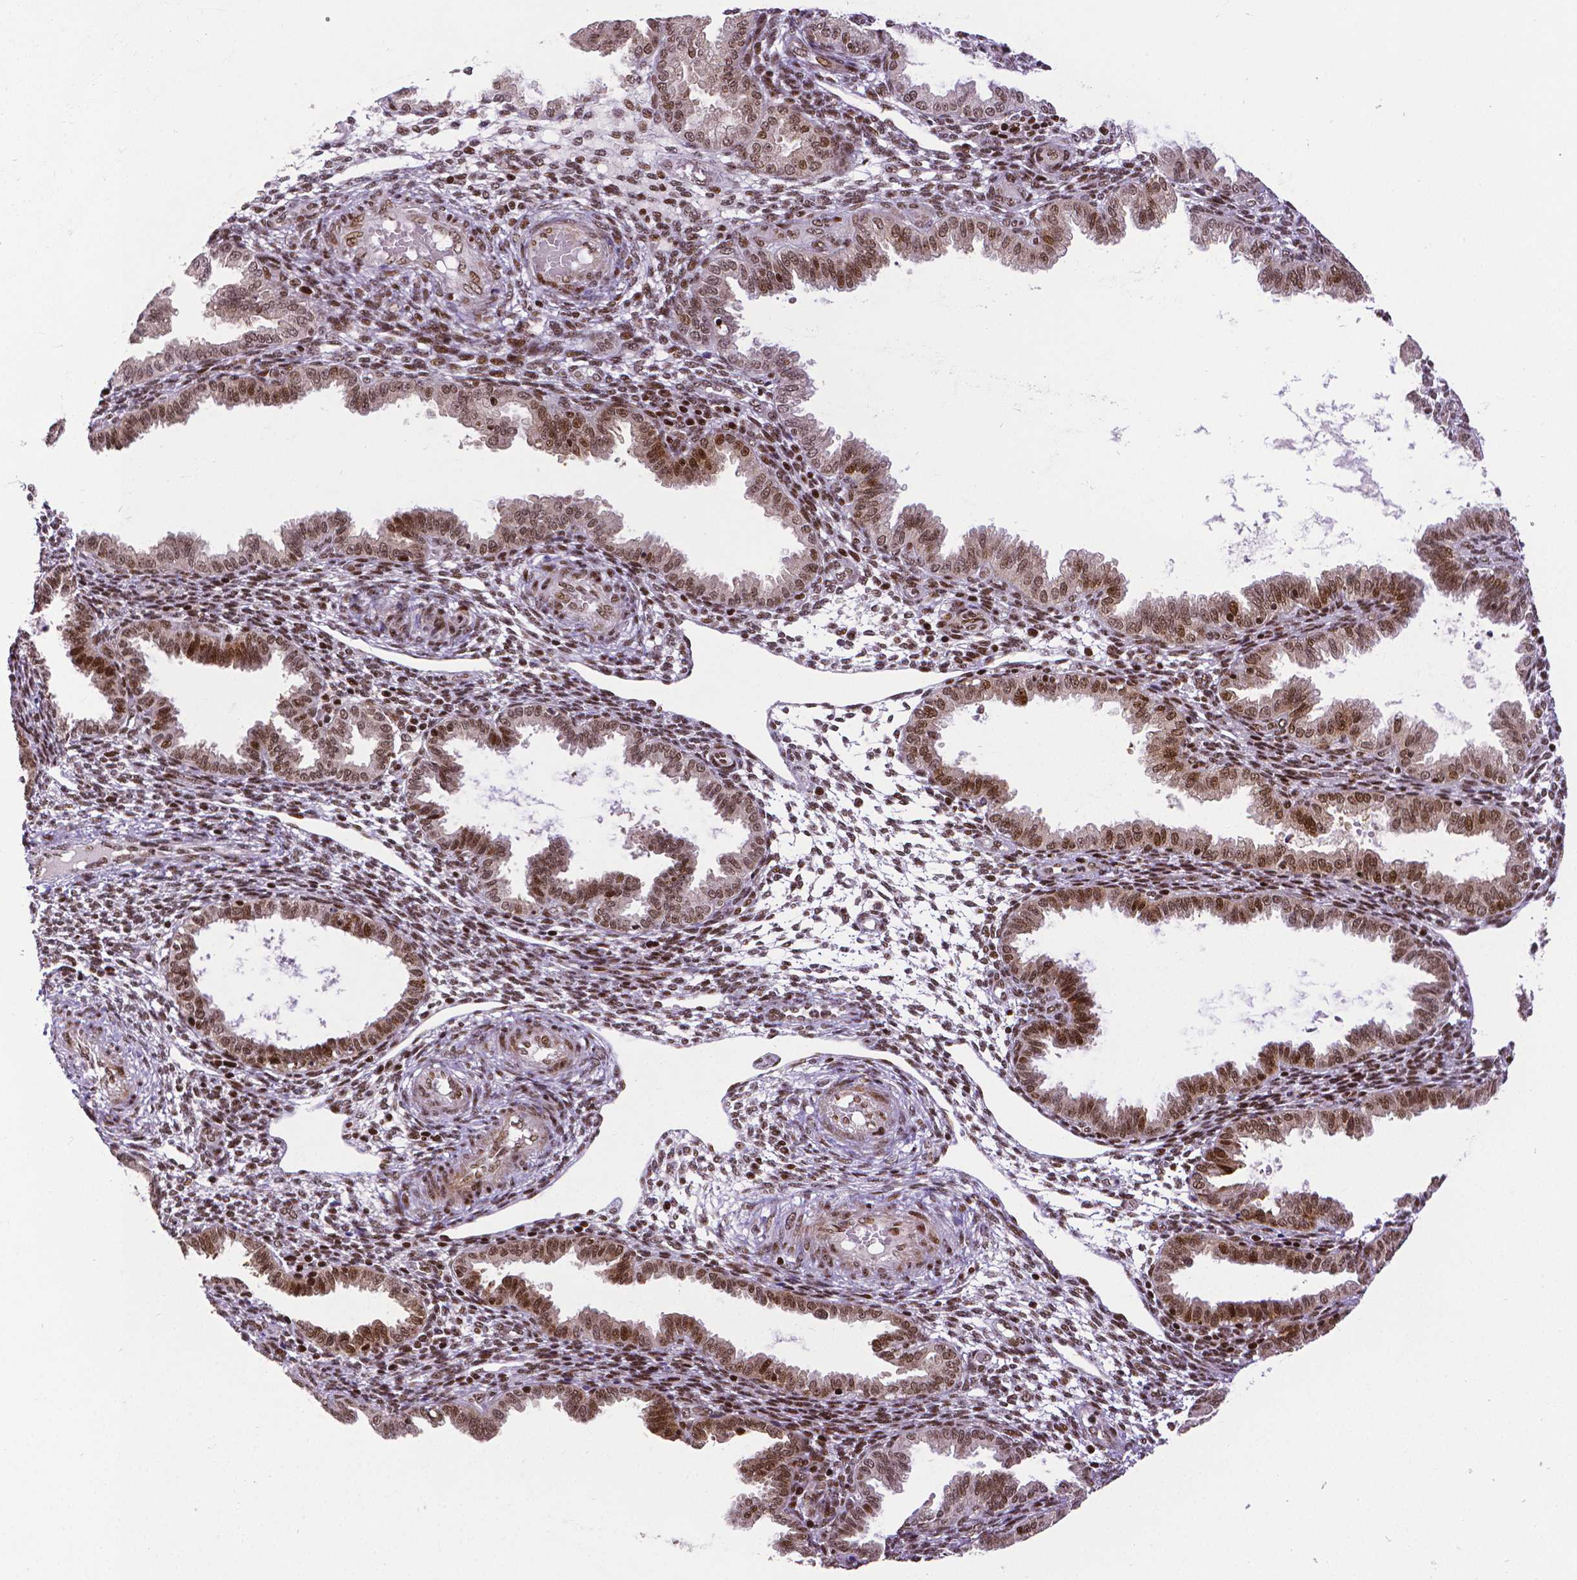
{"staining": {"intensity": "moderate", "quantity": ">75%", "location": "nuclear"}, "tissue": "endometrium", "cell_type": "Cells in endometrial stroma", "image_type": "normal", "snomed": [{"axis": "morphology", "description": "Normal tissue, NOS"}, {"axis": "topography", "description": "Endometrium"}], "caption": "Immunohistochemistry image of unremarkable endometrium: endometrium stained using immunohistochemistry exhibits medium levels of moderate protein expression localized specifically in the nuclear of cells in endometrial stroma, appearing as a nuclear brown color.", "gene": "CTCF", "patient": {"sex": "female", "age": 33}}